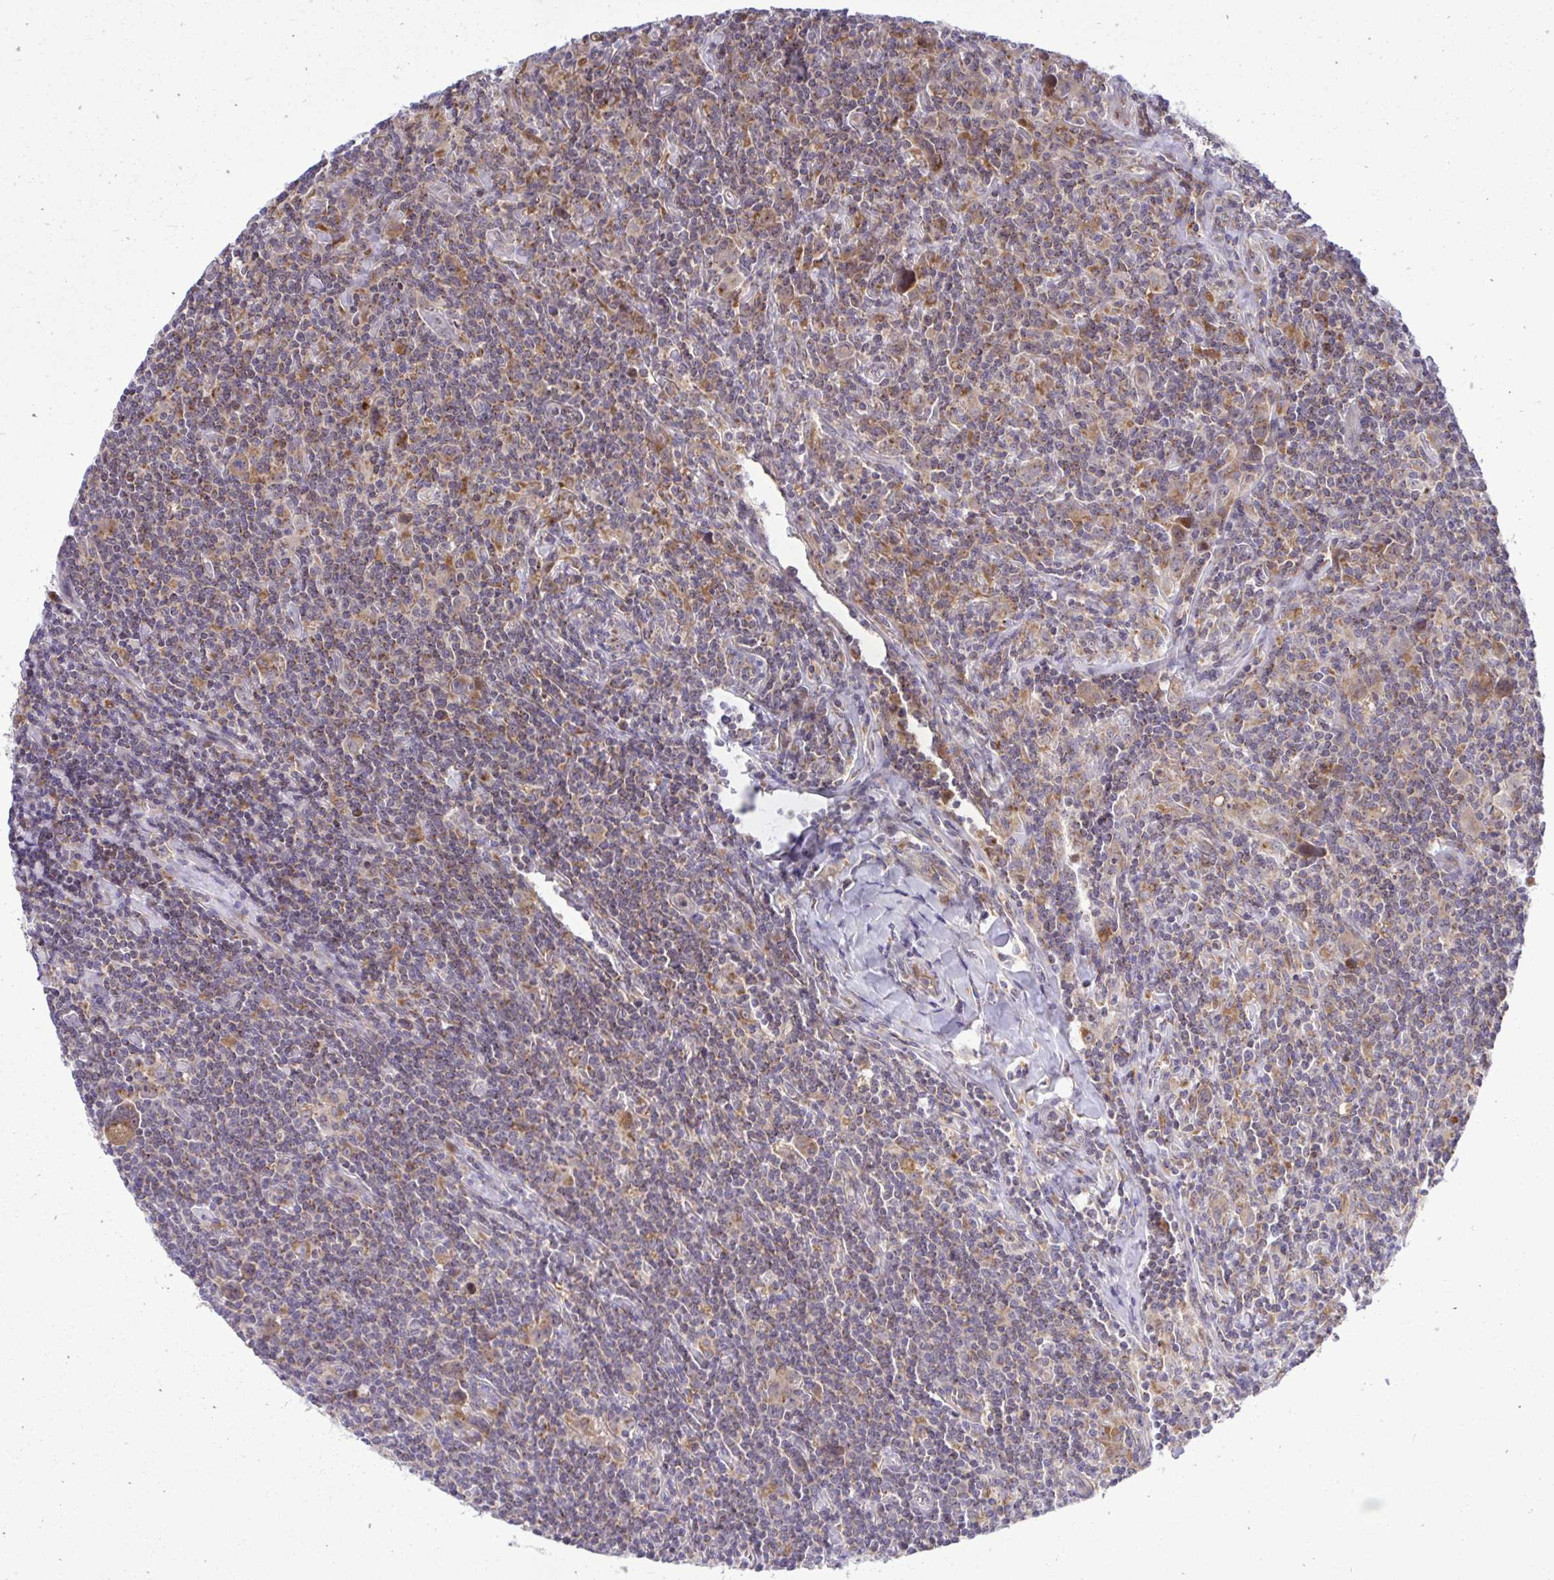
{"staining": {"intensity": "moderate", "quantity": ">75%", "location": "cytoplasmic/membranous"}, "tissue": "lymphoma", "cell_type": "Tumor cells", "image_type": "cancer", "snomed": [{"axis": "morphology", "description": "Hodgkin's disease, NOS"}, {"axis": "topography", "description": "Lymph node"}], "caption": "Lymphoma stained with a protein marker reveals moderate staining in tumor cells.", "gene": "VTI1B", "patient": {"sex": "female", "age": 18}}